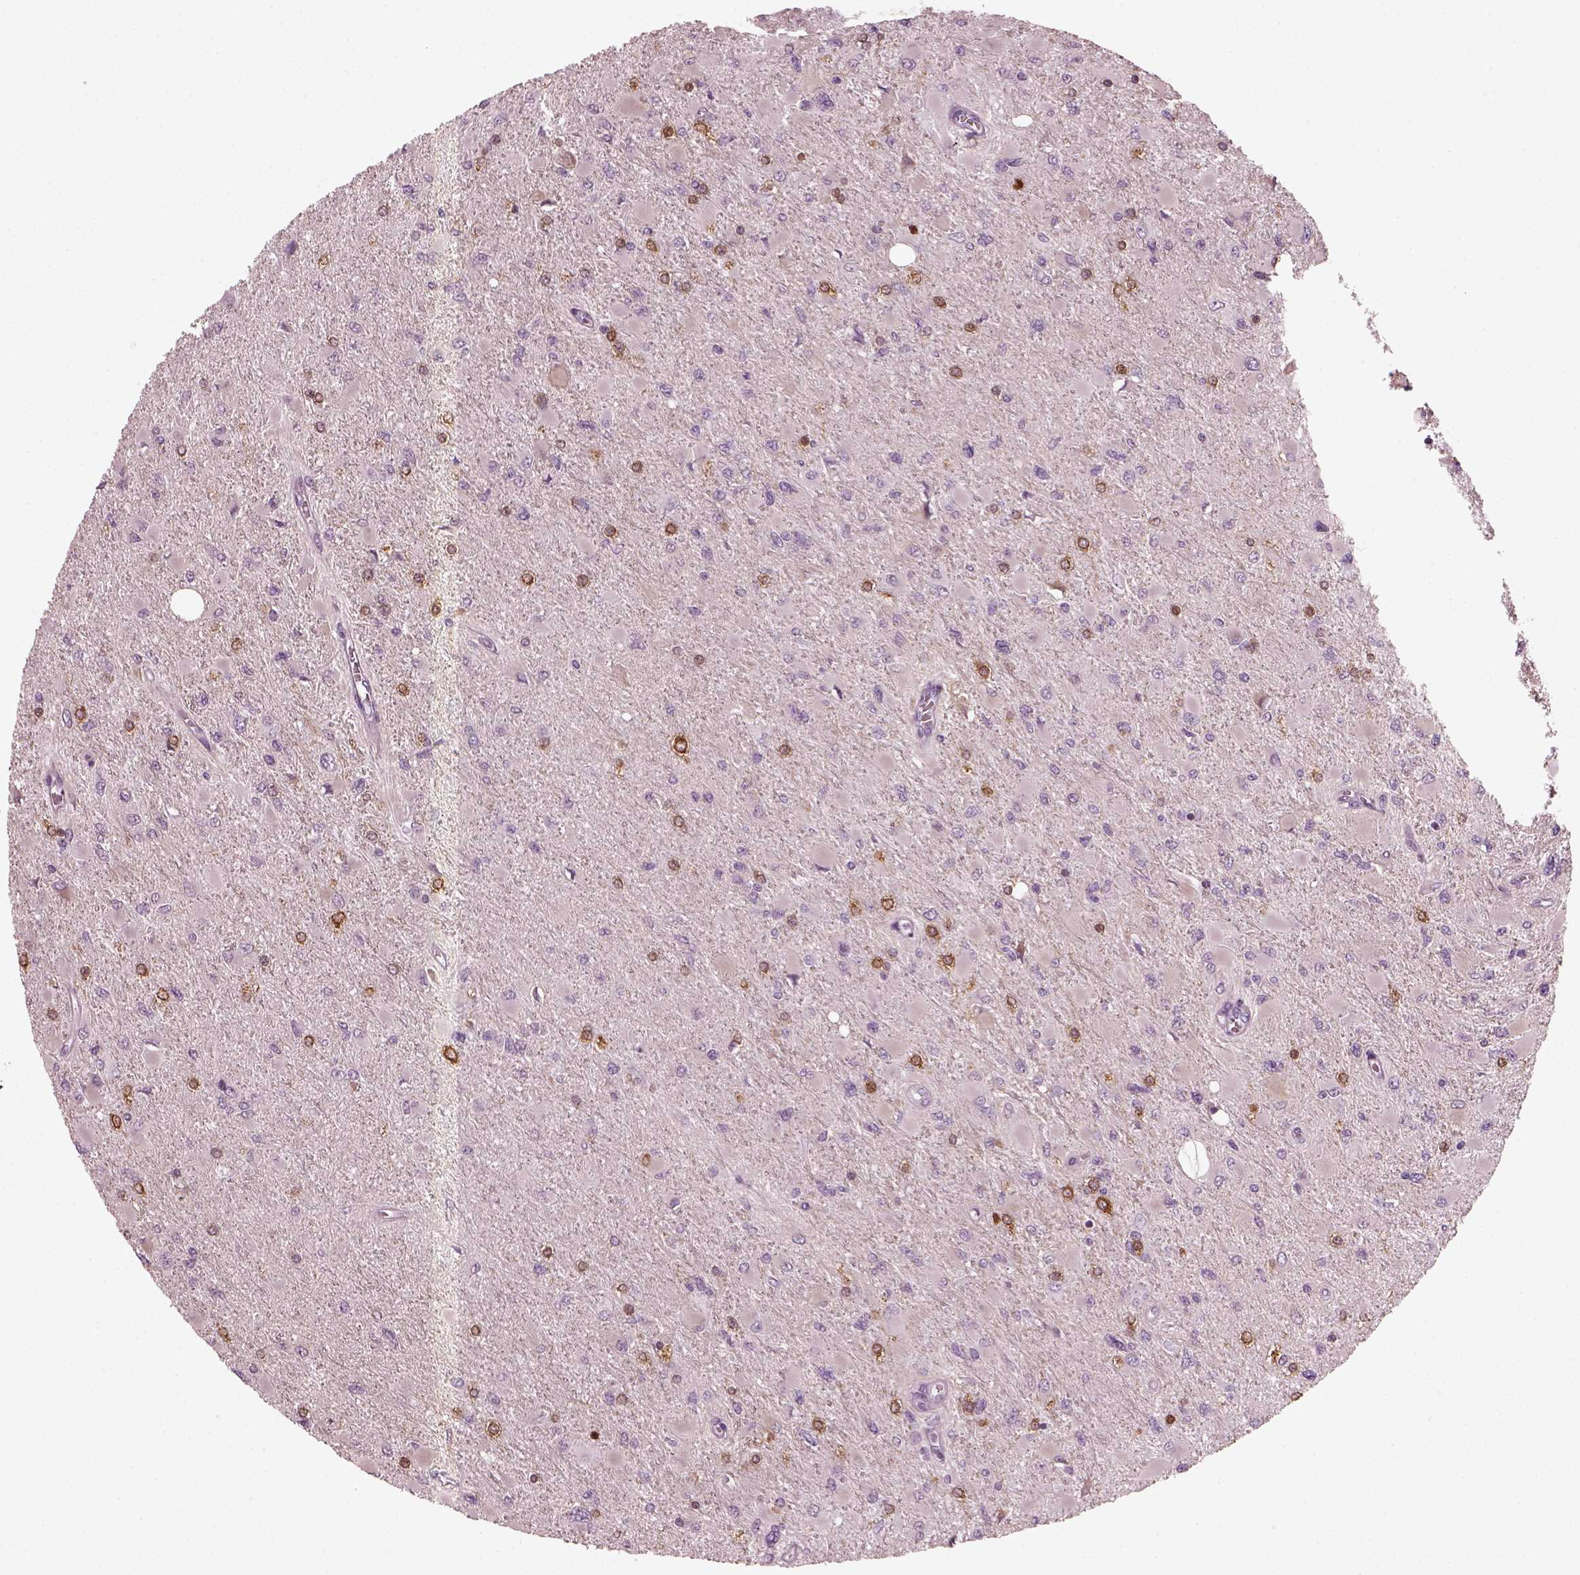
{"staining": {"intensity": "negative", "quantity": "none", "location": "none"}, "tissue": "glioma", "cell_type": "Tumor cells", "image_type": "cancer", "snomed": [{"axis": "morphology", "description": "Glioma, malignant, High grade"}, {"axis": "topography", "description": "Cerebral cortex"}], "caption": "This is an immunohistochemistry image of human glioma. There is no expression in tumor cells.", "gene": "DPYSL5", "patient": {"sex": "female", "age": 36}}